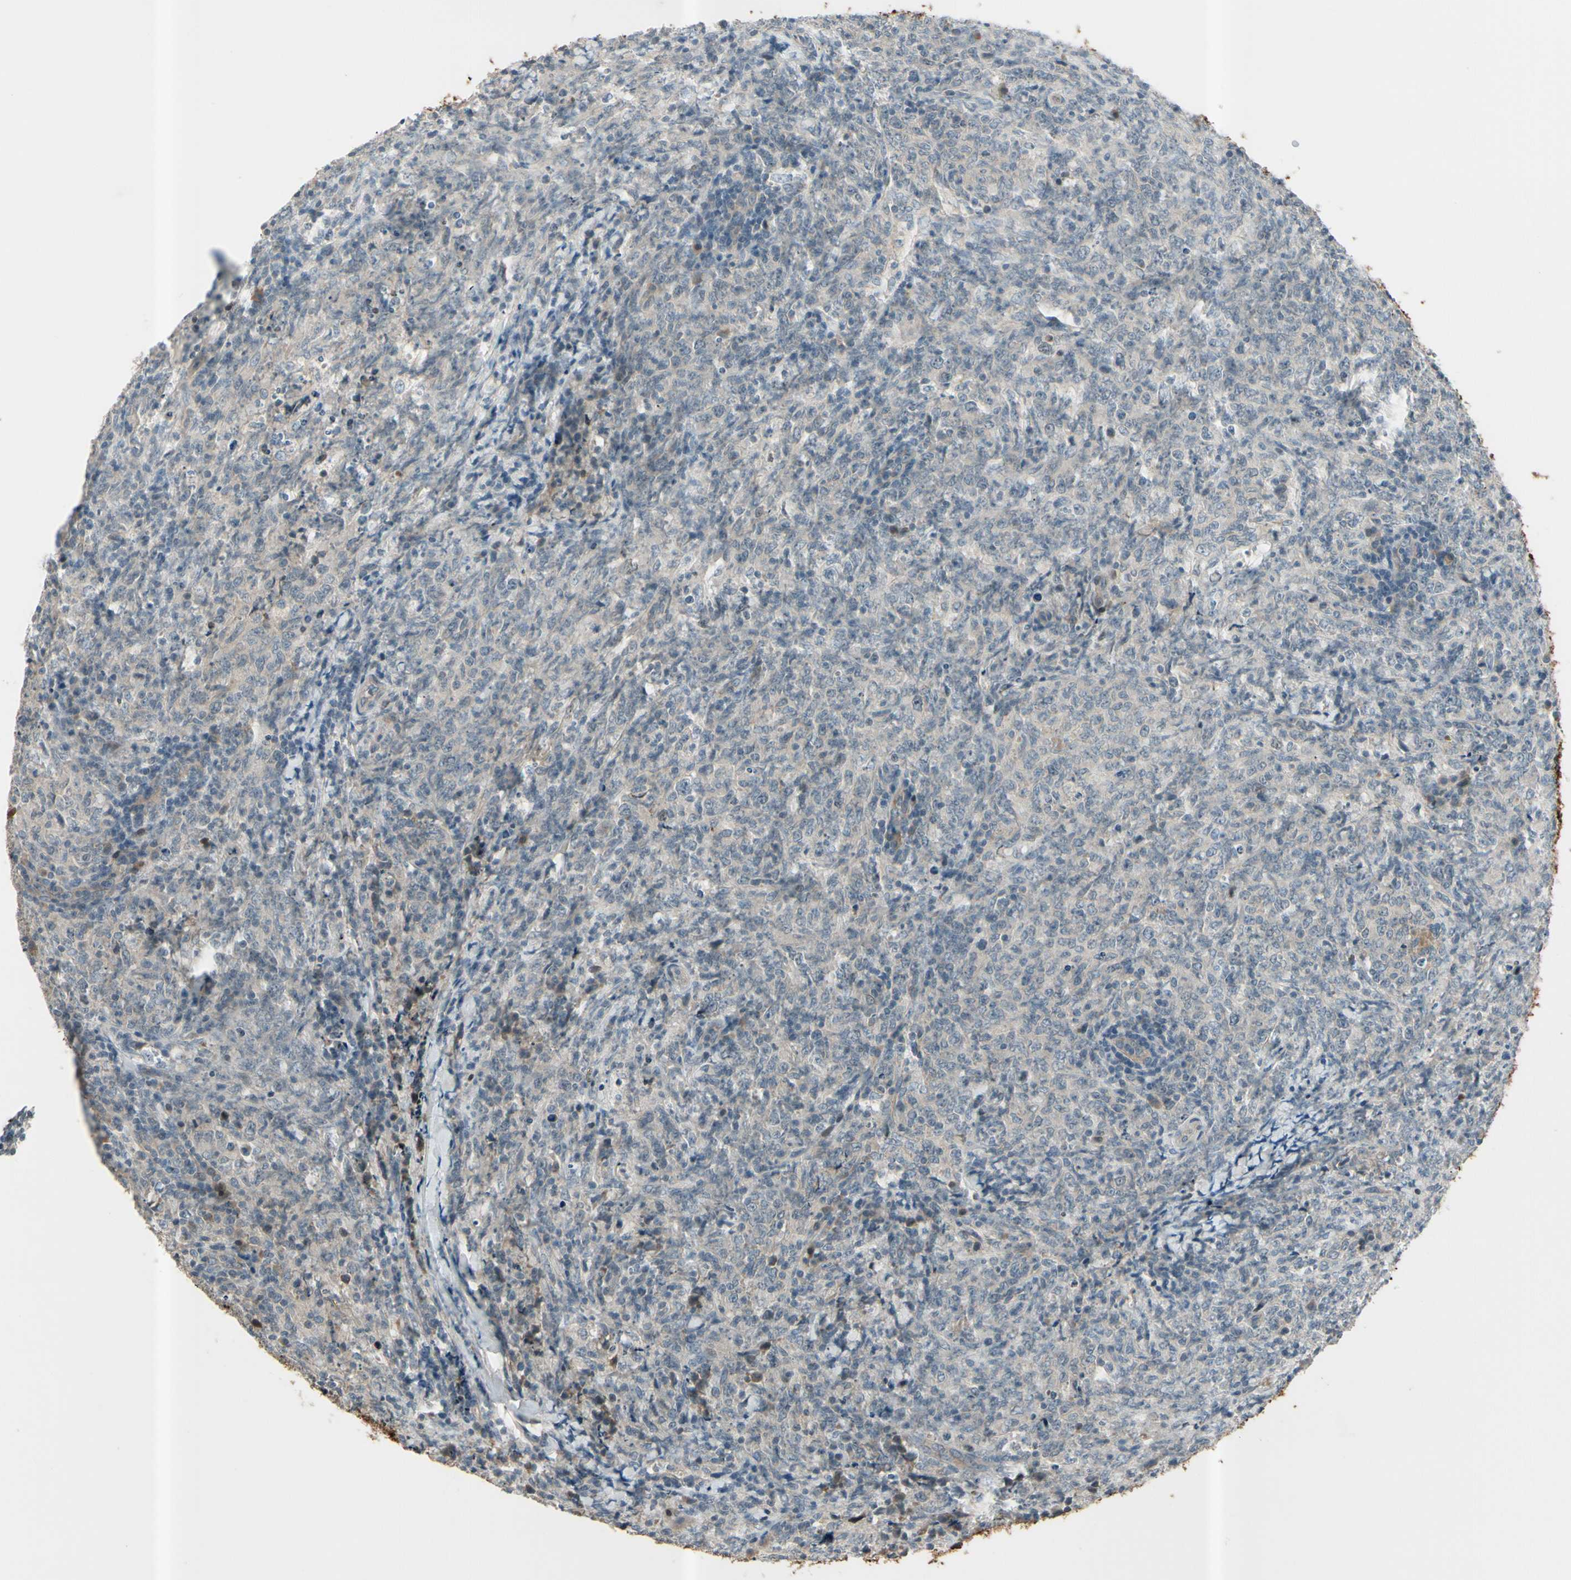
{"staining": {"intensity": "negative", "quantity": "none", "location": "none"}, "tissue": "lymphoma", "cell_type": "Tumor cells", "image_type": "cancer", "snomed": [{"axis": "morphology", "description": "Malignant lymphoma, non-Hodgkin's type, High grade"}, {"axis": "topography", "description": "Tonsil"}], "caption": "The immunohistochemistry micrograph has no significant expression in tumor cells of high-grade malignant lymphoma, non-Hodgkin's type tissue.", "gene": "ICAM5", "patient": {"sex": "female", "age": 36}}